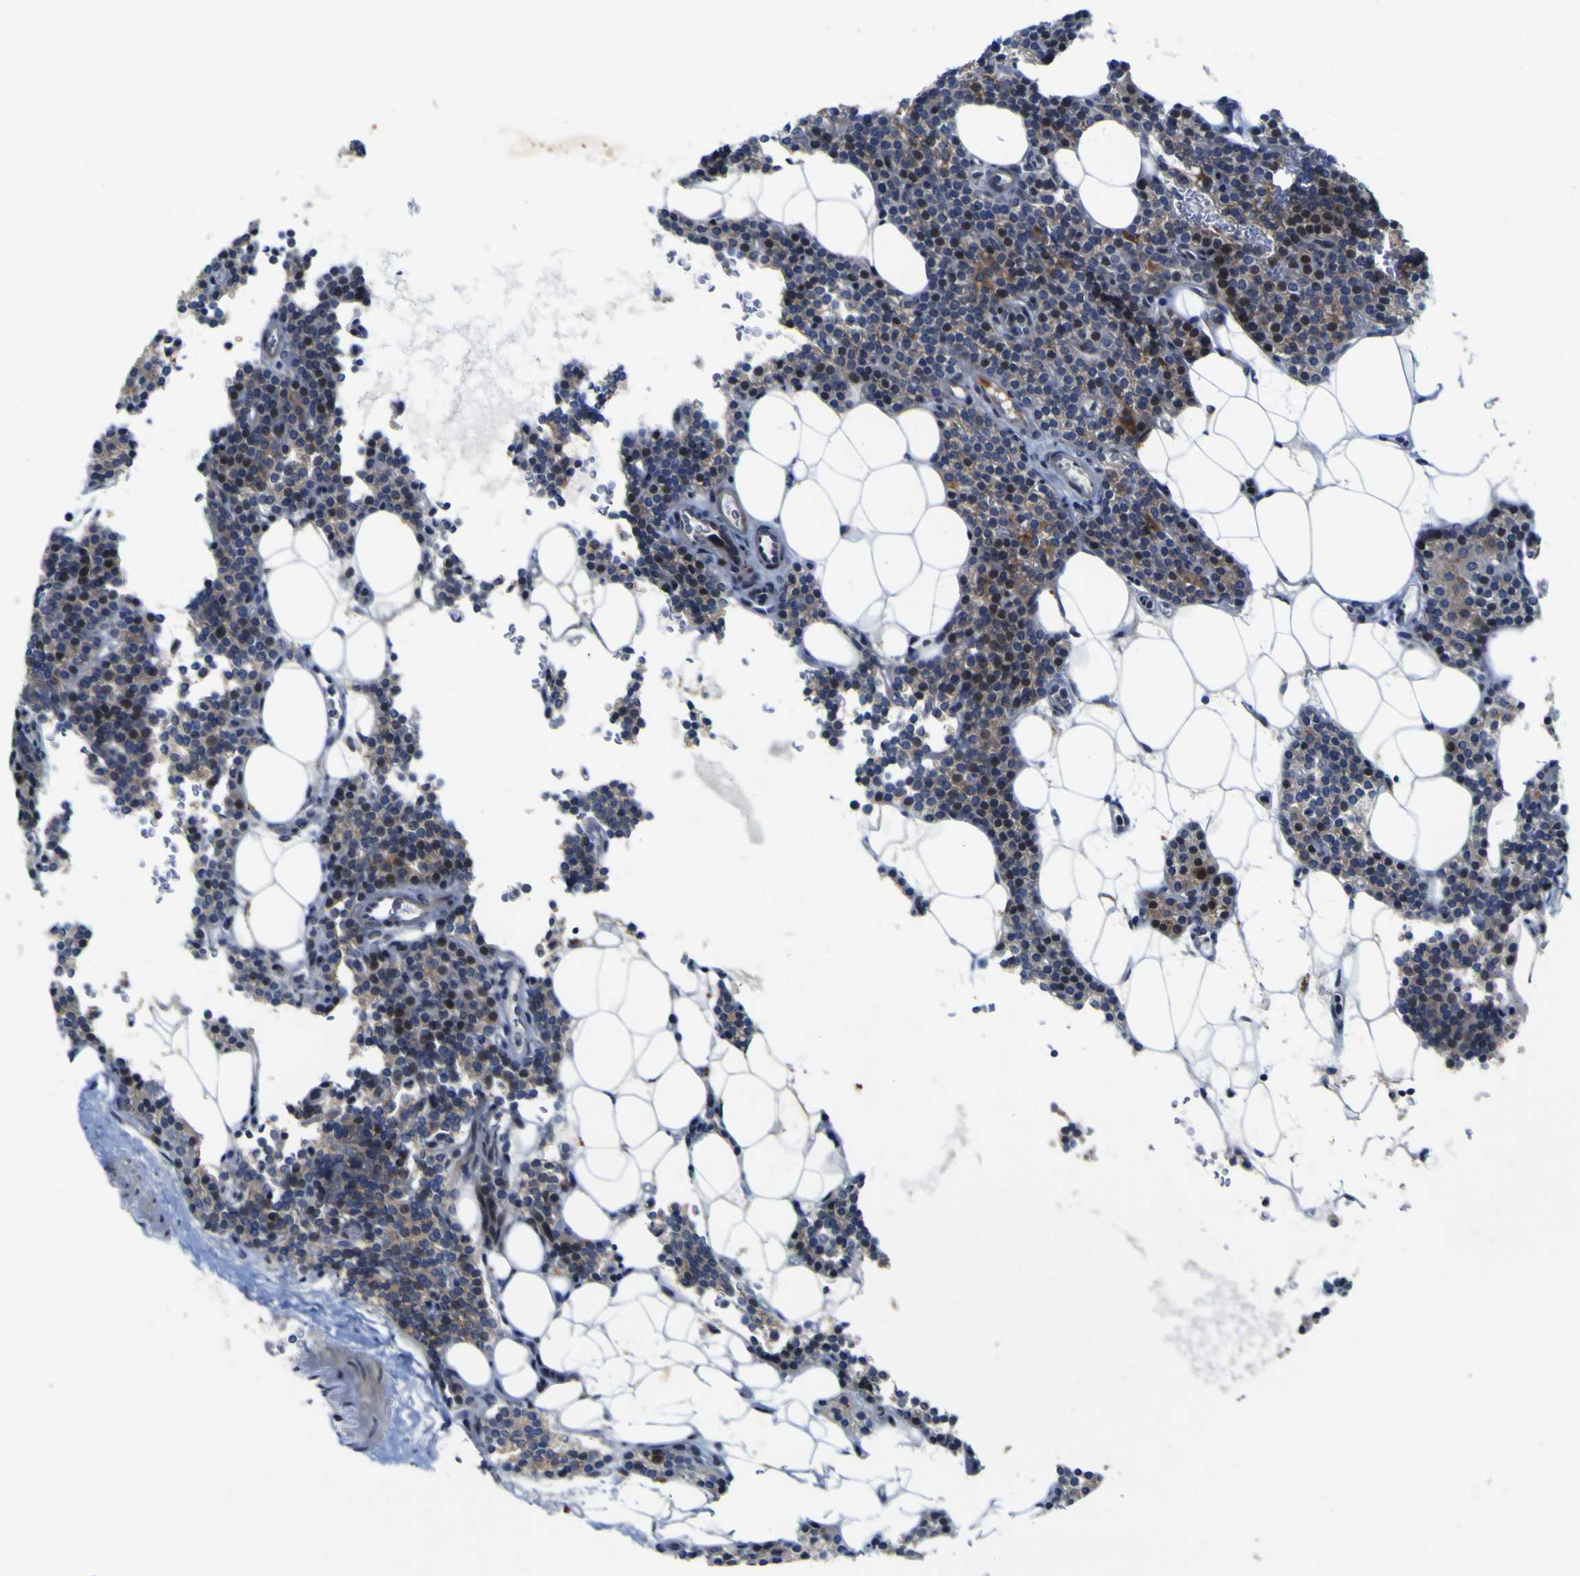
{"staining": {"intensity": "strong", "quantity": "25%-75%", "location": "cytoplasmic/membranous"}, "tissue": "parathyroid gland", "cell_type": "Glandular cells", "image_type": "normal", "snomed": [{"axis": "morphology", "description": "Normal tissue, NOS"}, {"axis": "morphology", "description": "Adenoma, NOS"}, {"axis": "topography", "description": "Parathyroid gland"}], "caption": "Immunohistochemistry histopathology image of benign human parathyroid gland stained for a protein (brown), which displays high levels of strong cytoplasmic/membranous staining in approximately 25%-75% of glandular cells.", "gene": "NAV1", "patient": {"sex": "female", "age": 51}}